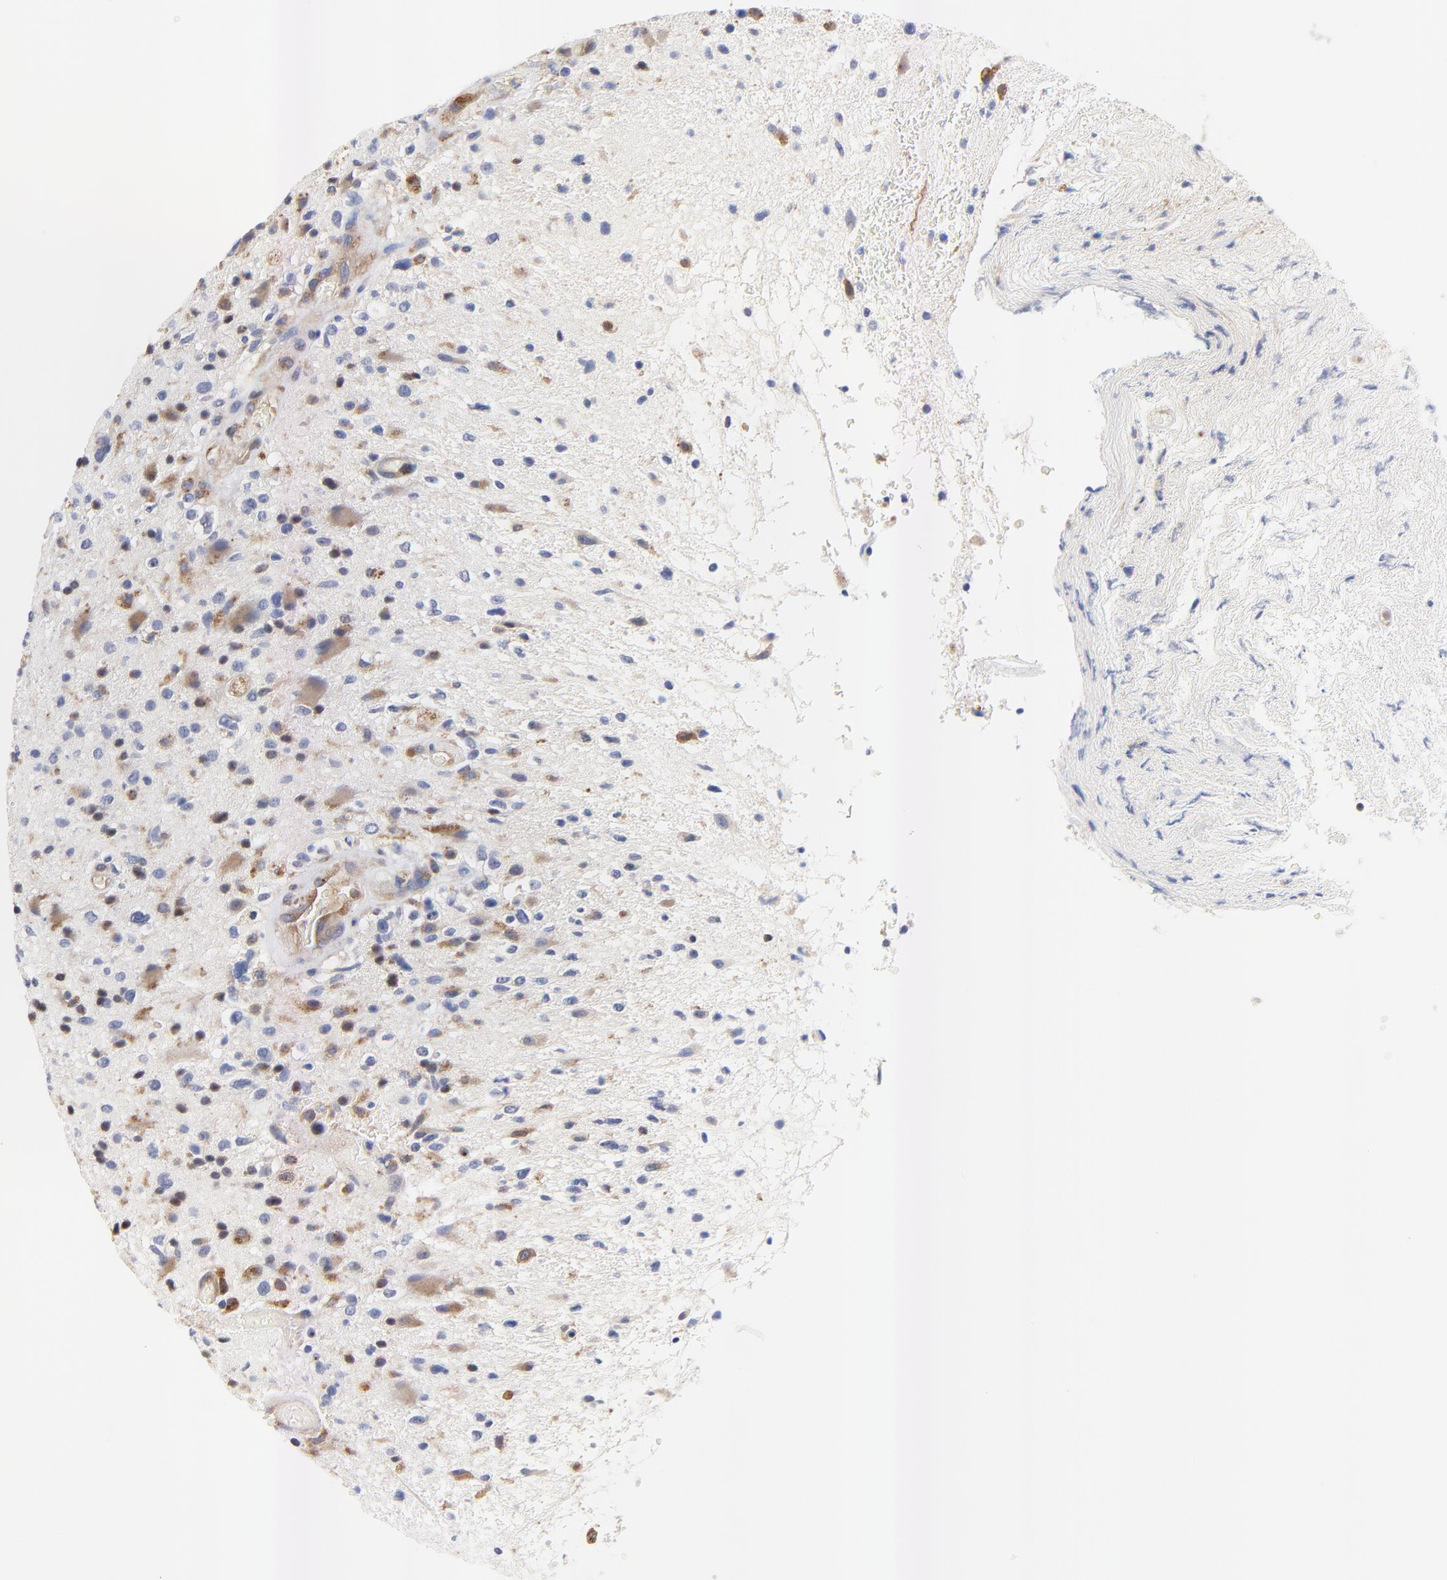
{"staining": {"intensity": "strong", "quantity": "<25%", "location": "cytoplasmic/membranous"}, "tissue": "glioma", "cell_type": "Tumor cells", "image_type": "cancer", "snomed": [{"axis": "morphology", "description": "Glioma, malignant, High grade"}, {"axis": "topography", "description": "Brain"}], "caption": "Human glioma stained for a protein (brown) displays strong cytoplasmic/membranous positive staining in about <25% of tumor cells.", "gene": "FBXL2", "patient": {"sex": "male", "age": 33}}